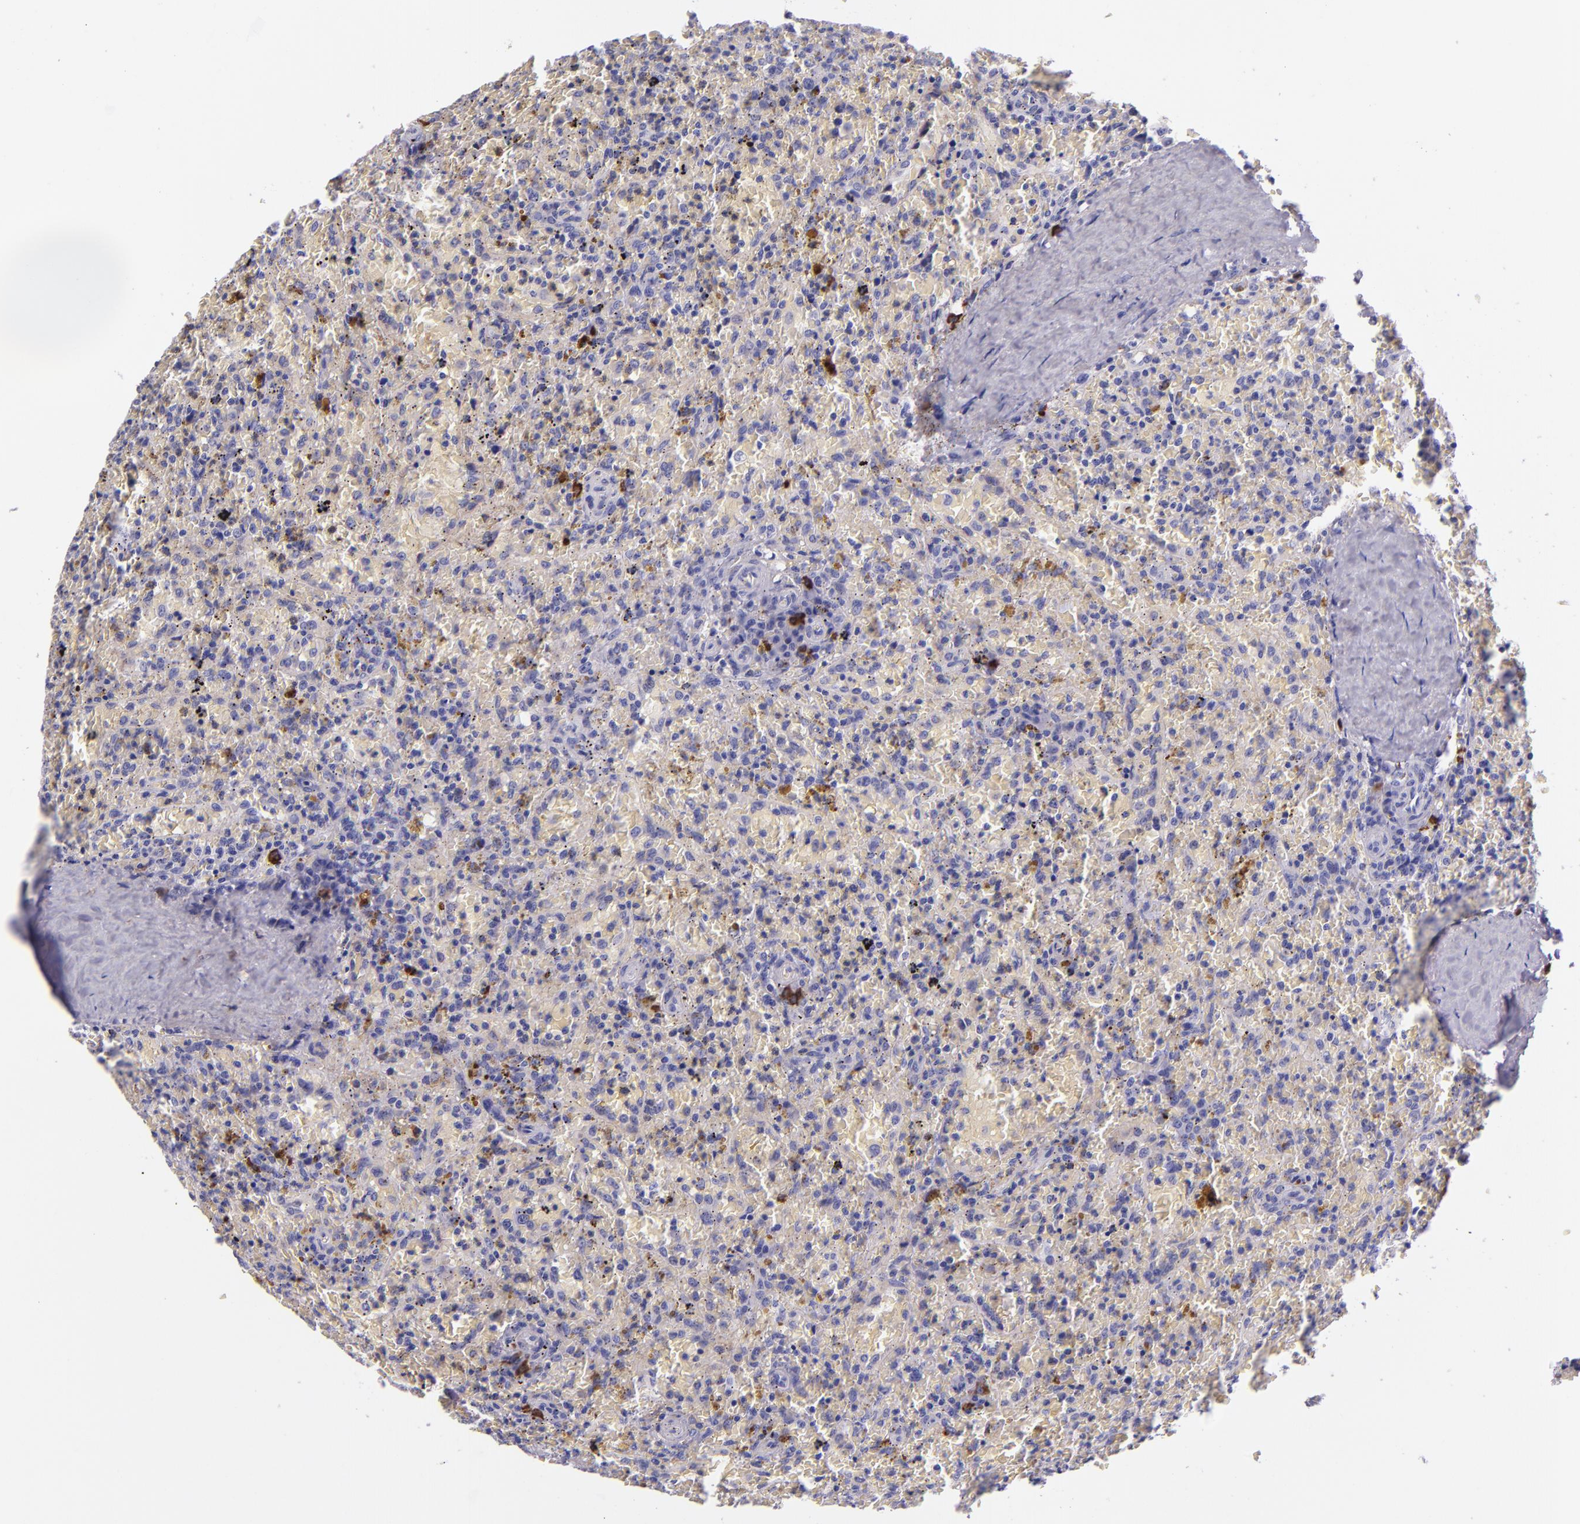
{"staining": {"intensity": "negative", "quantity": "none", "location": "none"}, "tissue": "lymphoma", "cell_type": "Tumor cells", "image_type": "cancer", "snomed": [{"axis": "morphology", "description": "Malignant lymphoma, non-Hodgkin's type, High grade"}, {"axis": "topography", "description": "Spleen"}, {"axis": "topography", "description": "Lymph node"}], "caption": "IHC of human lymphoma reveals no positivity in tumor cells.", "gene": "KNG1", "patient": {"sex": "female", "age": 70}}